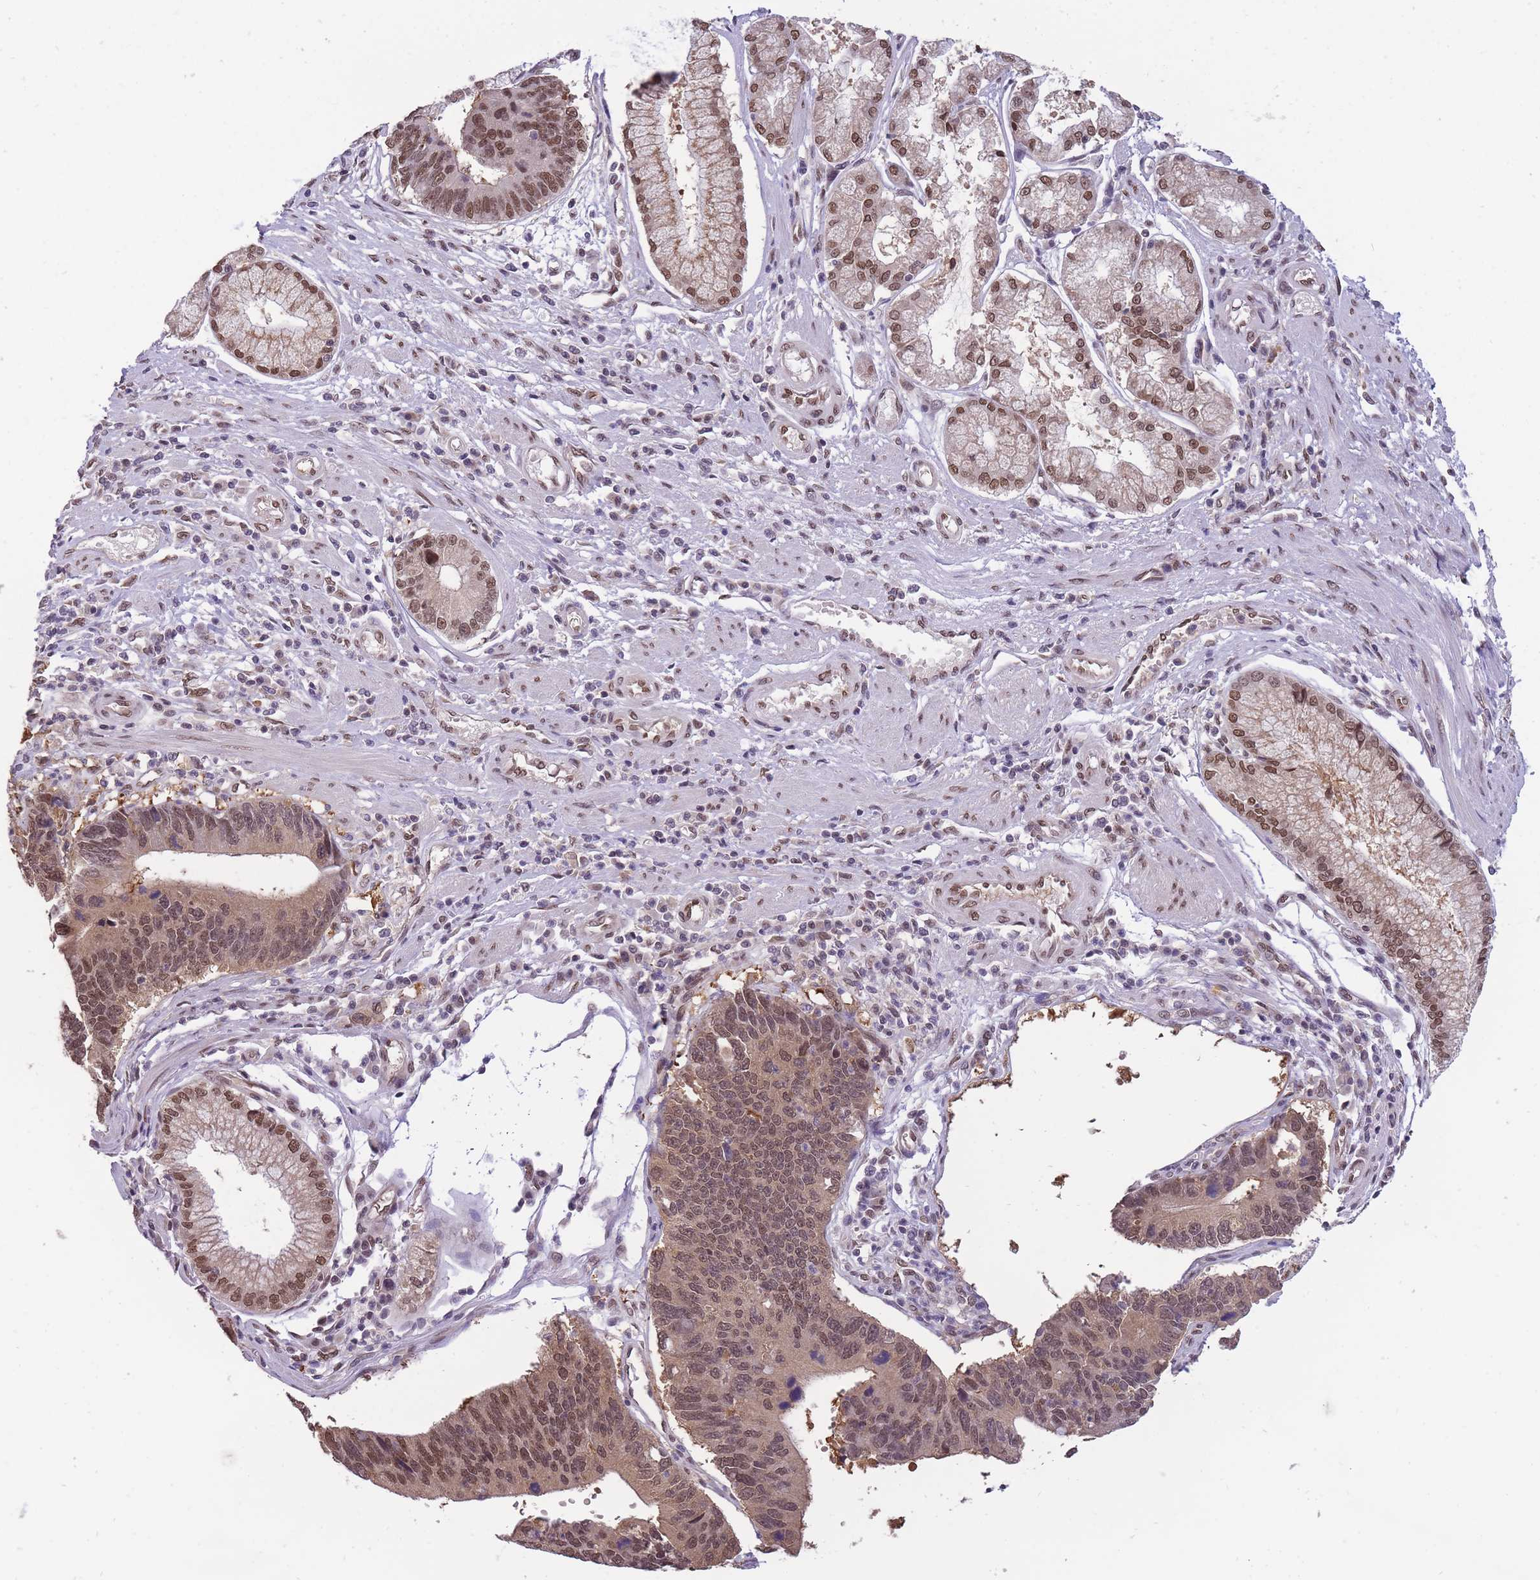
{"staining": {"intensity": "moderate", "quantity": "25%-75%", "location": "cytoplasmic/membranous,nuclear"}, "tissue": "stomach cancer", "cell_type": "Tumor cells", "image_type": "cancer", "snomed": [{"axis": "morphology", "description": "Adenocarcinoma, NOS"}, {"axis": "topography", "description": "Stomach"}], "caption": "Immunohistochemistry staining of stomach adenocarcinoma, which demonstrates medium levels of moderate cytoplasmic/membranous and nuclear expression in about 25%-75% of tumor cells indicating moderate cytoplasmic/membranous and nuclear protein positivity. The staining was performed using DAB (brown) for protein detection and nuclei were counterstained in hematoxylin (blue).", "gene": "CDIP1", "patient": {"sex": "male", "age": 59}}